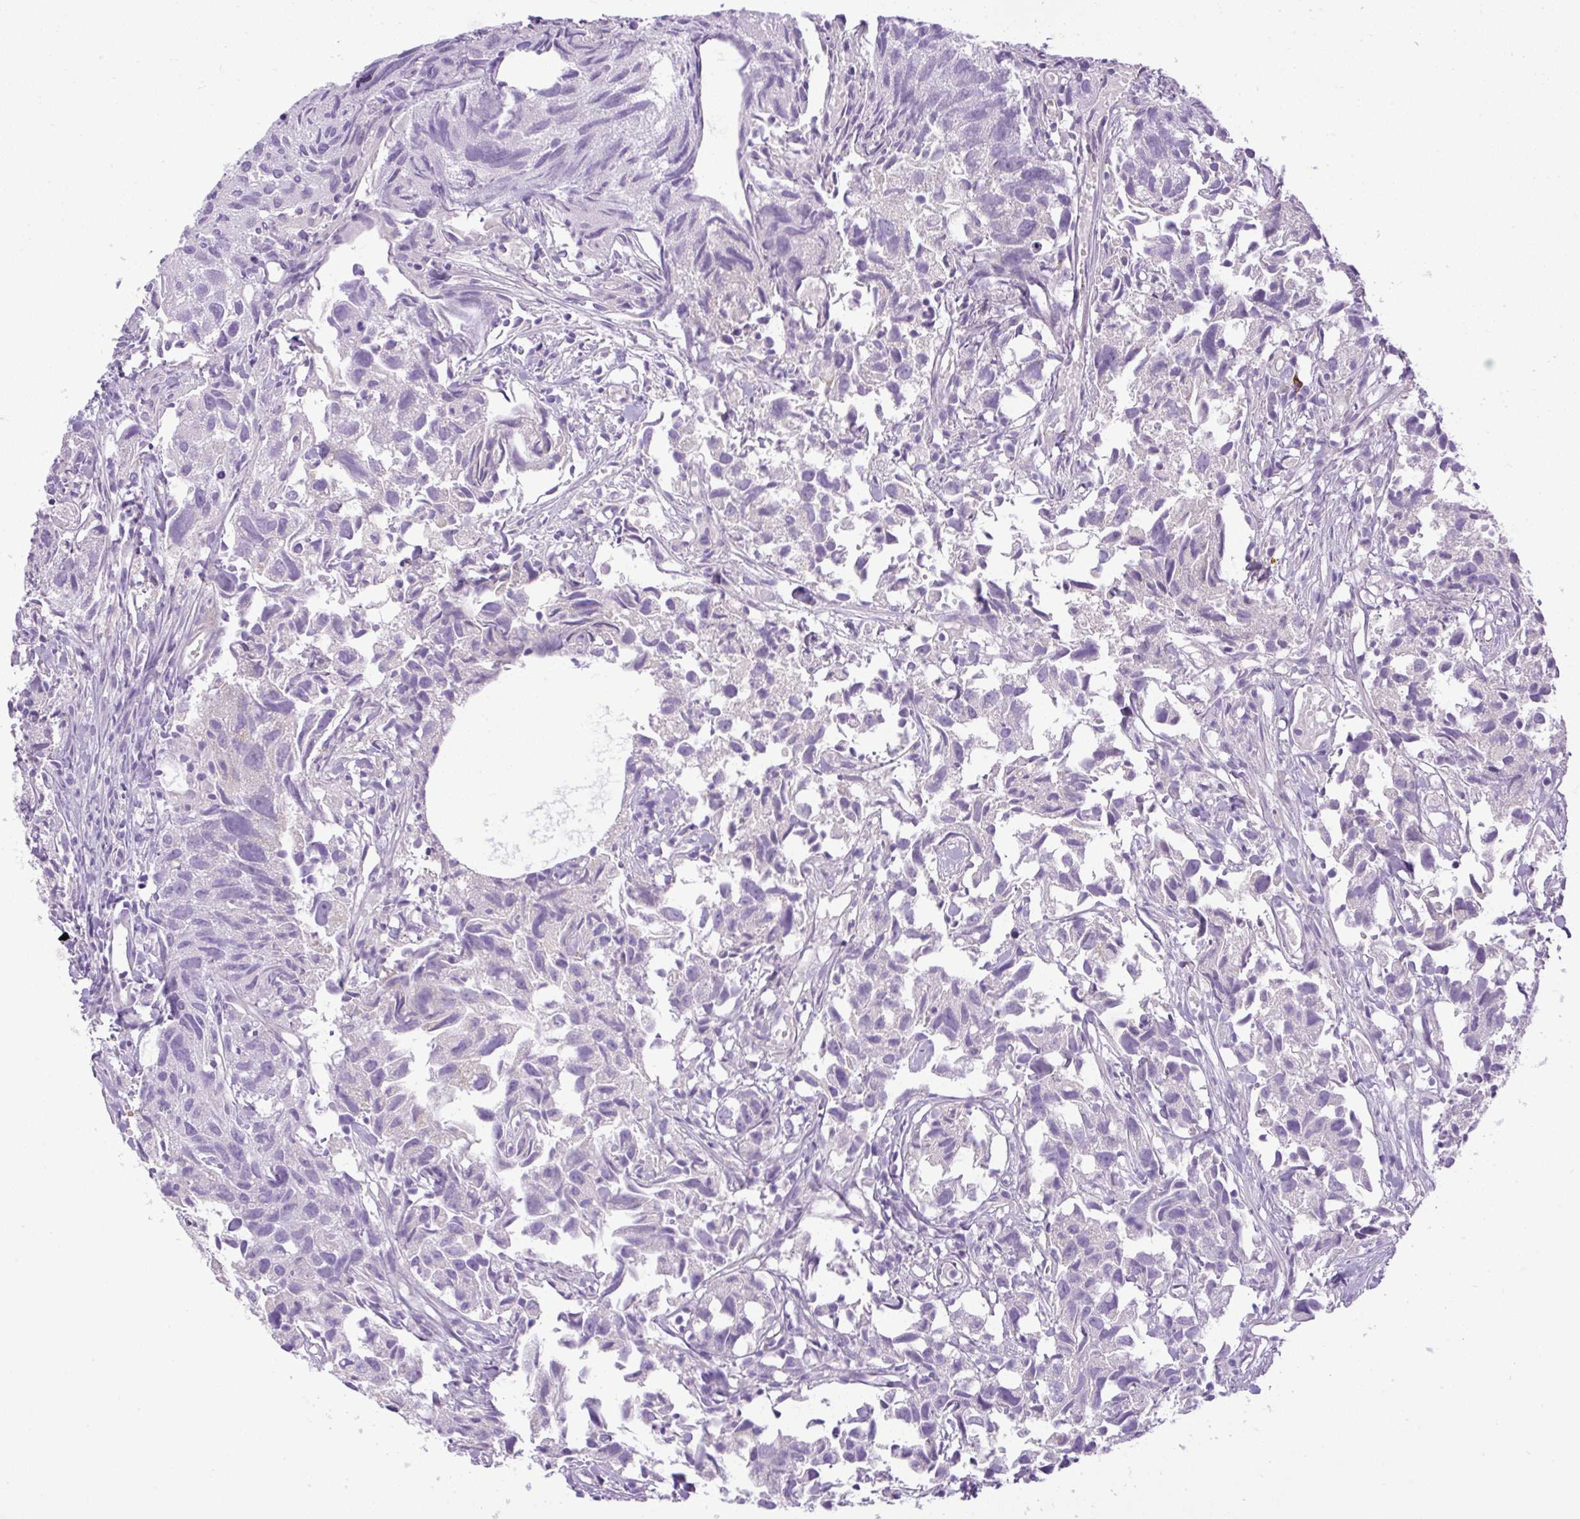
{"staining": {"intensity": "negative", "quantity": "none", "location": "none"}, "tissue": "urothelial cancer", "cell_type": "Tumor cells", "image_type": "cancer", "snomed": [{"axis": "morphology", "description": "Urothelial carcinoma, High grade"}, {"axis": "topography", "description": "Urinary bladder"}], "caption": "Histopathology image shows no protein staining in tumor cells of urothelial cancer tissue.", "gene": "VWA7", "patient": {"sex": "female", "age": 75}}